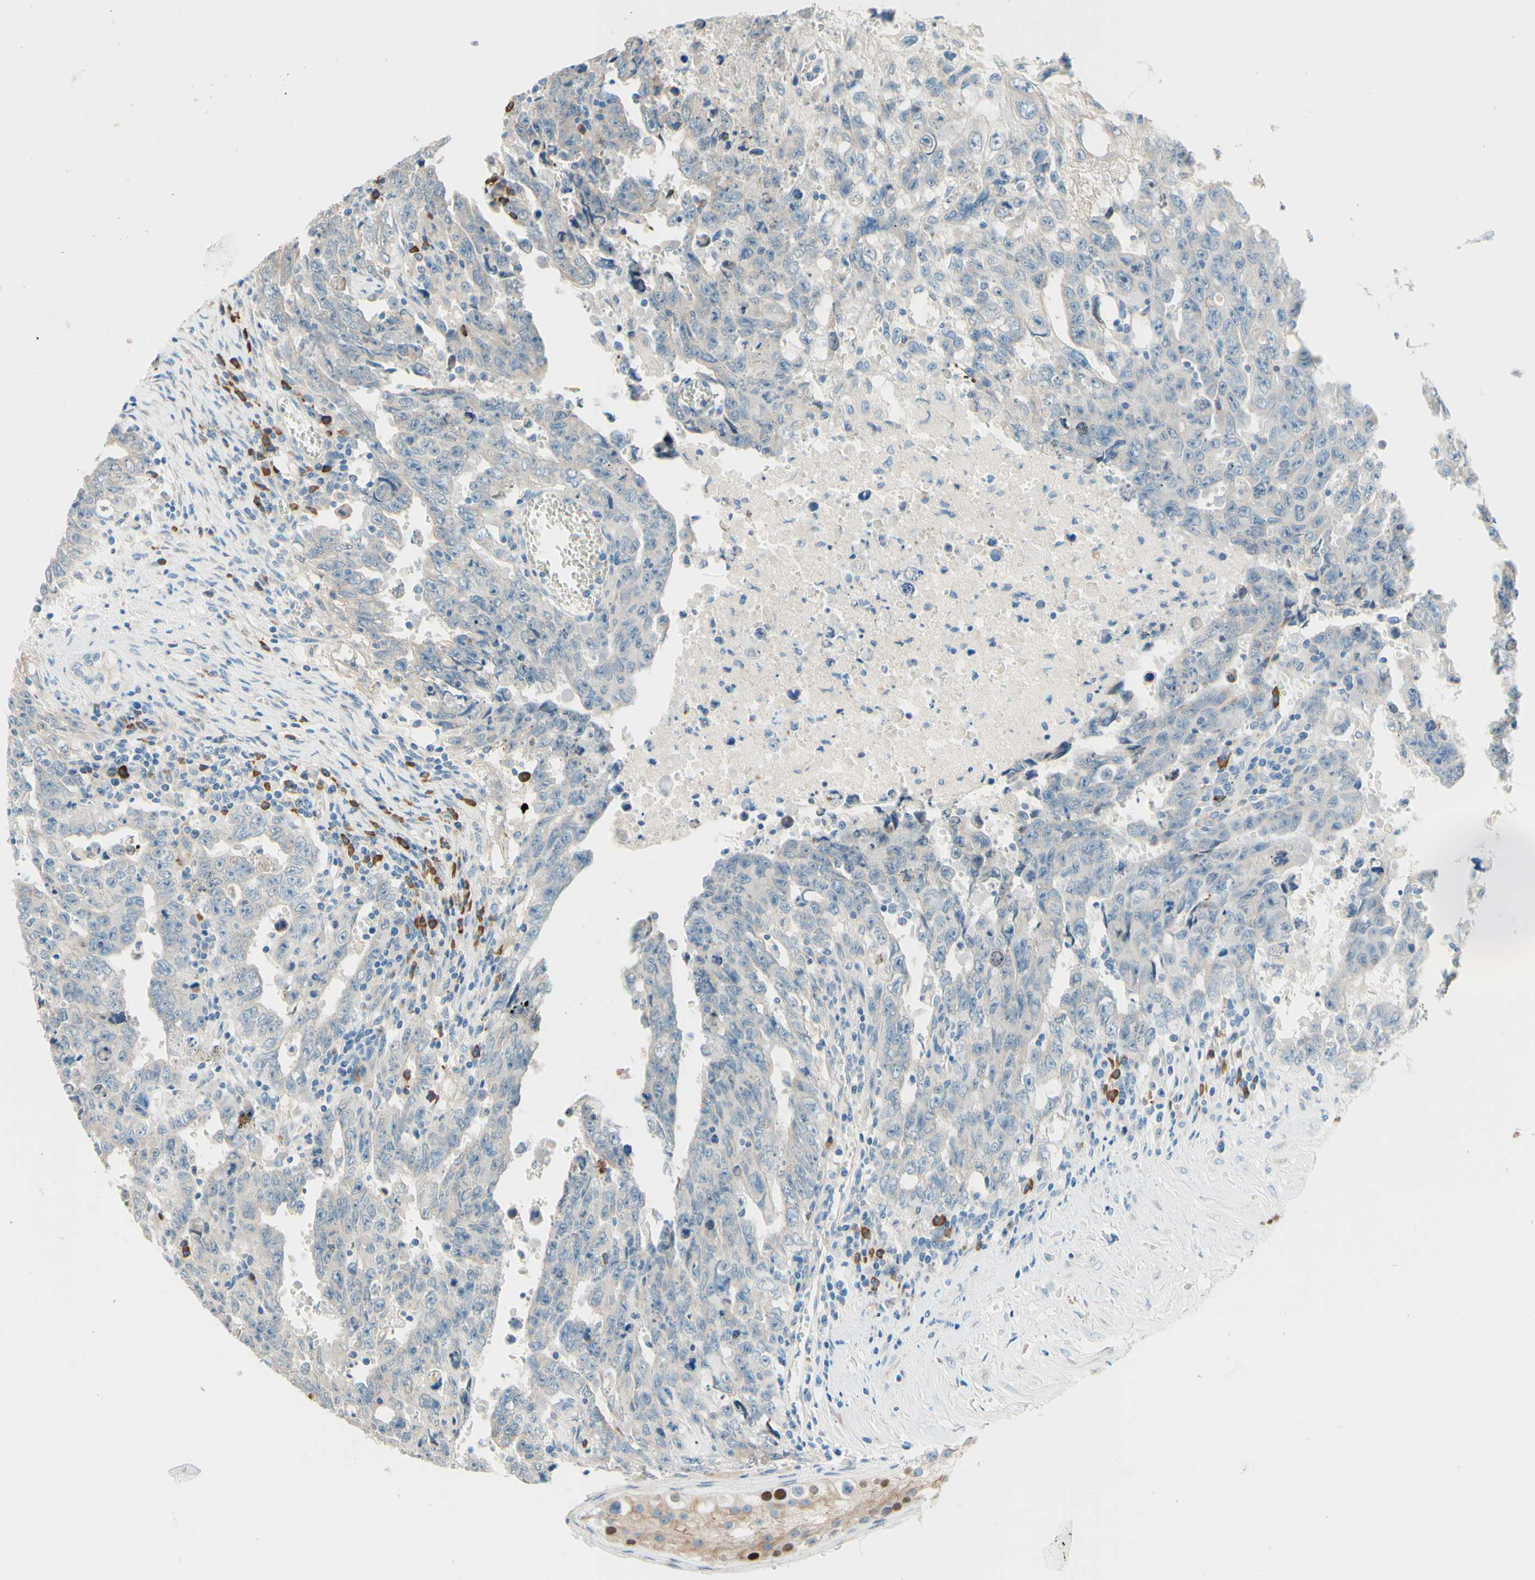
{"staining": {"intensity": "negative", "quantity": "none", "location": "none"}, "tissue": "testis cancer", "cell_type": "Tumor cells", "image_type": "cancer", "snomed": [{"axis": "morphology", "description": "Carcinoma, Embryonal, NOS"}, {"axis": "topography", "description": "Testis"}], "caption": "Immunohistochemistry of human testis cancer exhibits no staining in tumor cells.", "gene": "PASD1", "patient": {"sex": "male", "age": 28}}